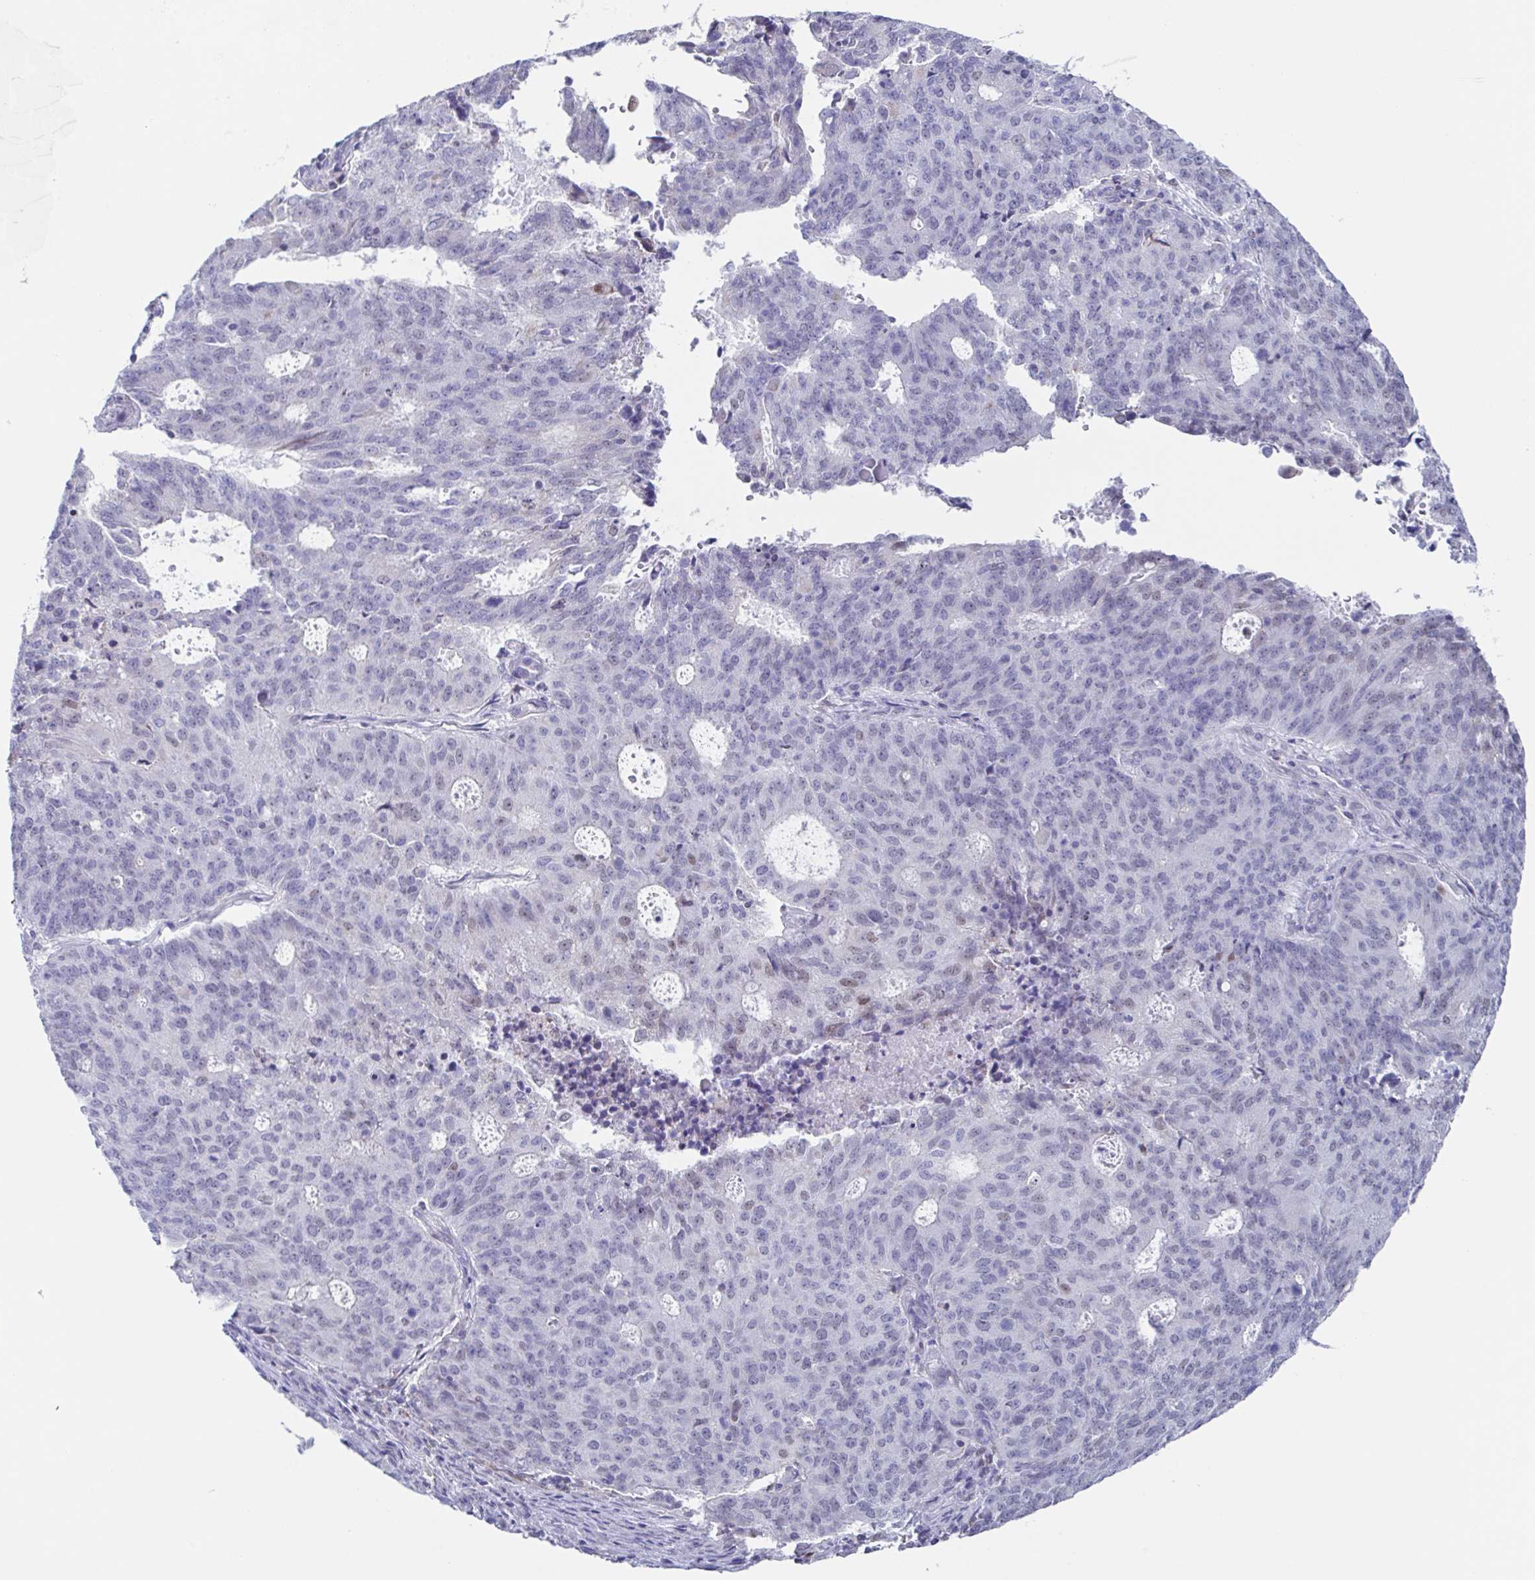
{"staining": {"intensity": "negative", "quantity": "none", "location": "none"}, "tissue": "endometrial cancer", "cell_type": "Tumor cells", "image_type": "cancer", "snomed": [{"axis": "morphology", "description": "Adenocarcinoma, NOS"}, {"axis": "topography", "description": "Endometrium"}], "caption": "The micrograph exhibits no significant staining in tumor cells of endometrial adenocarcinoma.", "gene": "PBOV1", "patient": {"sex": "female", "age": 82}}